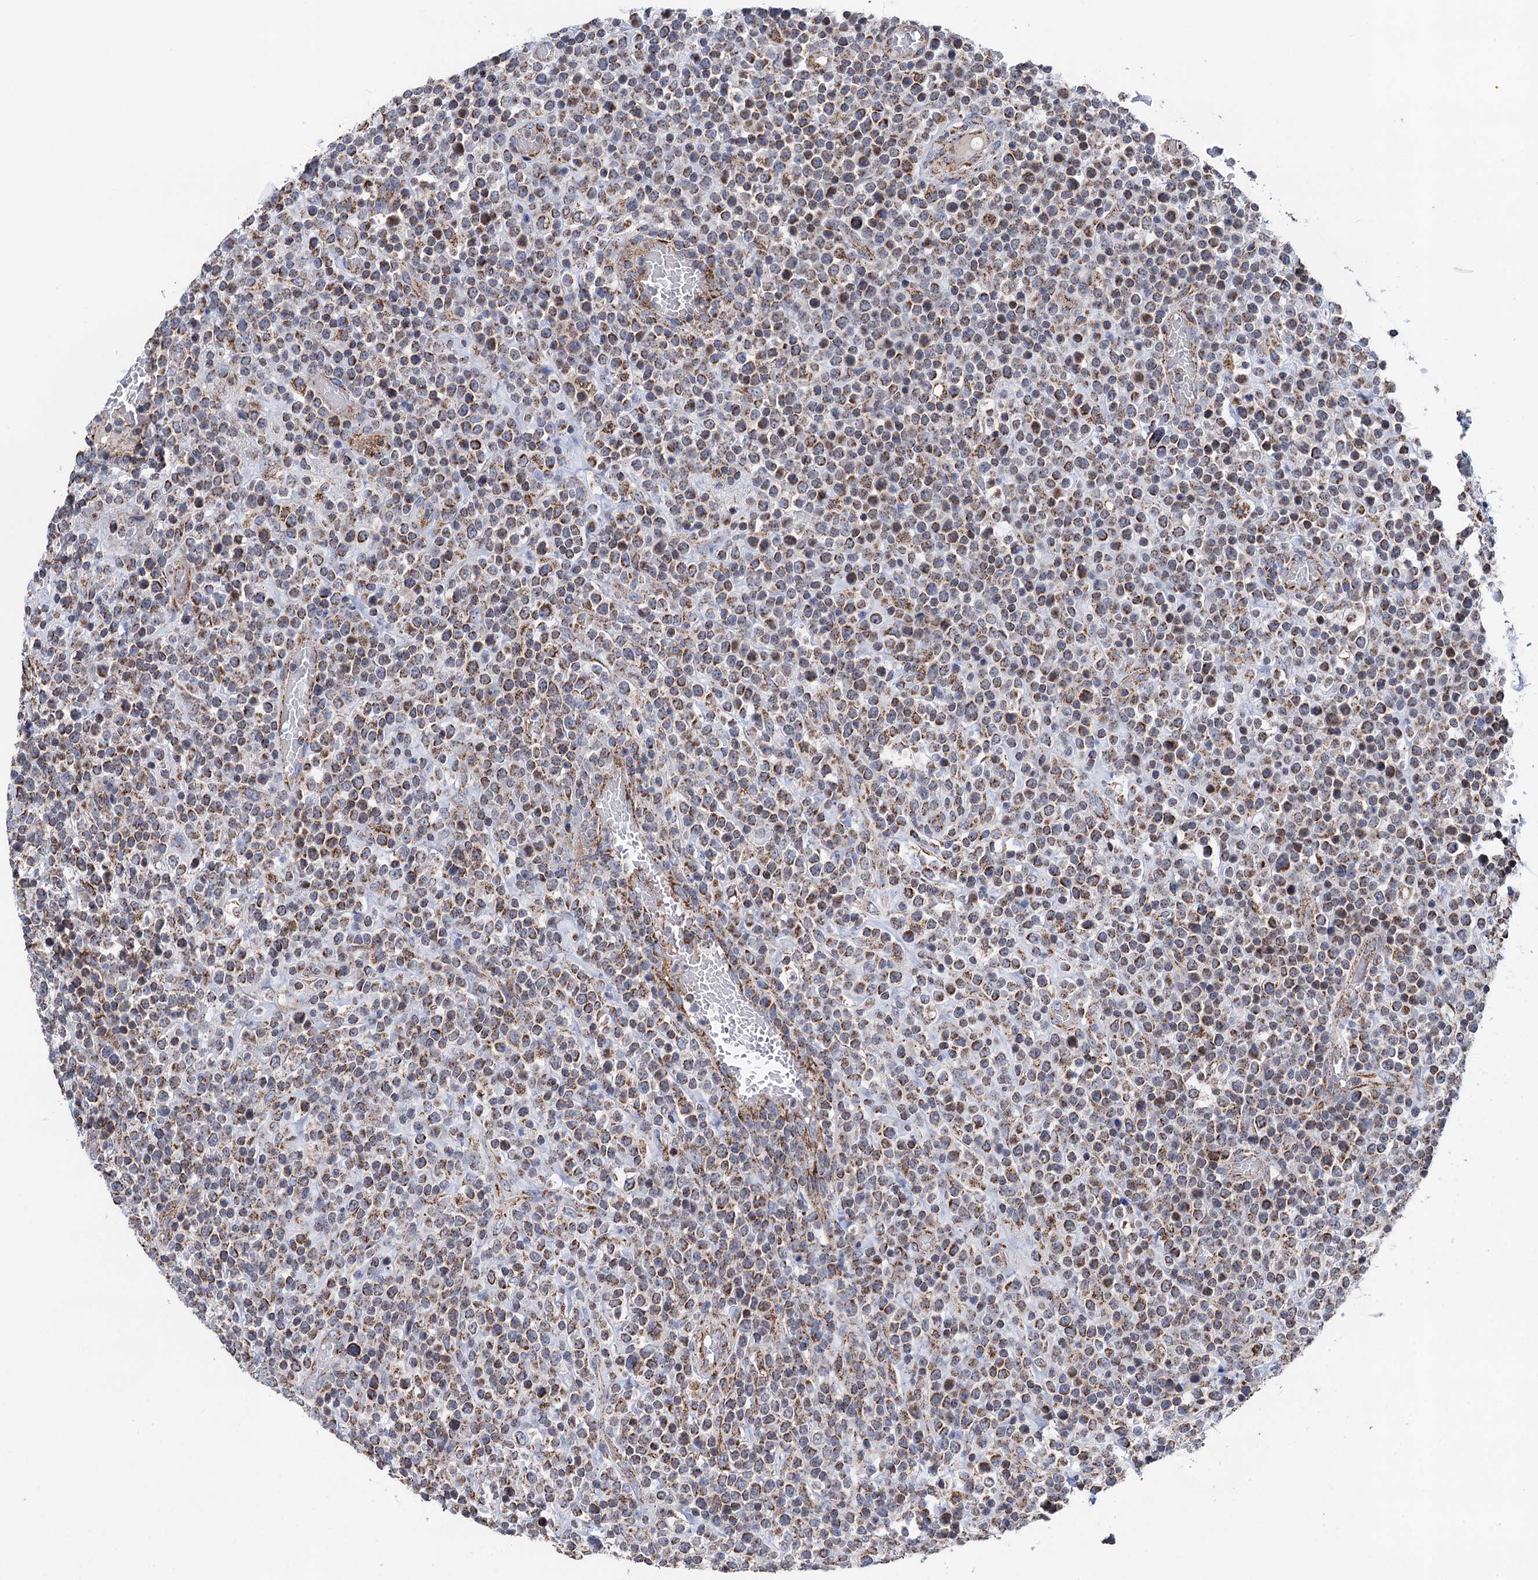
{"staining": {"intensity": "moderate", "quantity": ">75%", "location": "cytoplasmic/membranous"}, "tissue": "lymphoma", "cell_type": "Tumor cells", "image_type": "cancer", "snomed": [{"axis": "morphology", "description": "Malignant lymphoma, non-Hodgkin's type, High grade"}, {"axis": "topography", "description": "Colon"}], "caption": "Lymphoma was stained to show a protein in brown. There is medium levels of moderate cytoplasmic/membranous staining in approximately >75% of tumor cells.", "gene": "DGLUCY", "patient": {"sex": "female", "age": 53}}